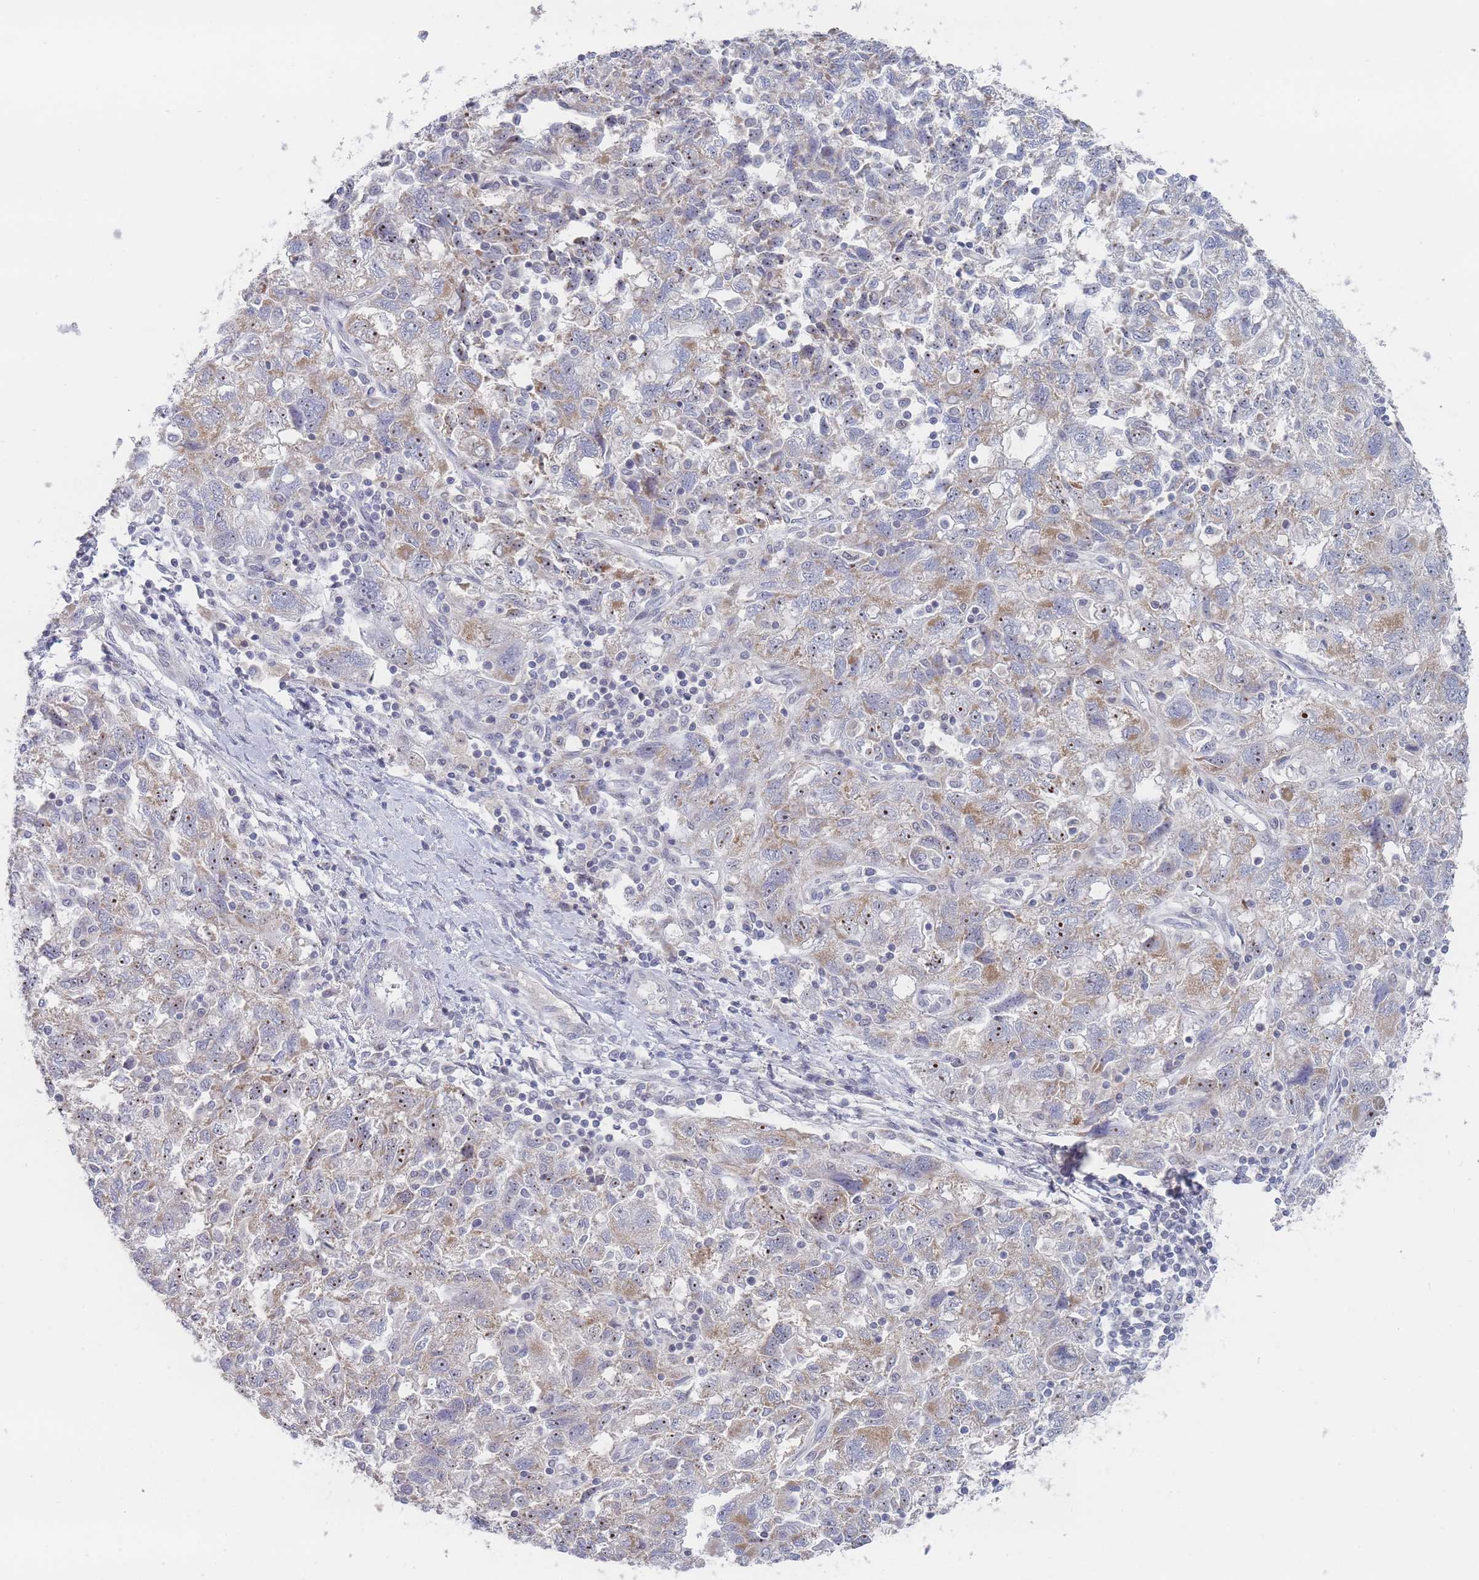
{"staining": {"intensity": "weak", "quantity": "25%-75%", "location": "cytoplasmic/membranous,nuclear"}, "tissue": "ovarian cancer", "cell_type": "Tumor cells", "image_type": "cancer", "snomed": [{"axis": "morphology", "description": "Carcinoma, NOS"}, {"axis": "morphology", "description": "Cystadenocarcinoma, serous, NOS"}, {"axis": "topography", "description": "Ovary"}], "caption": "About 25%-75% of tumor cells in human ovarian serous cystadenocarcinoma display weak cytoplasmic/membranous and nuclear protein expression as visualized by brown immunohistochemical staining.", "gene": "RNF8", "patient": {"sex": "female", "age": 69}}